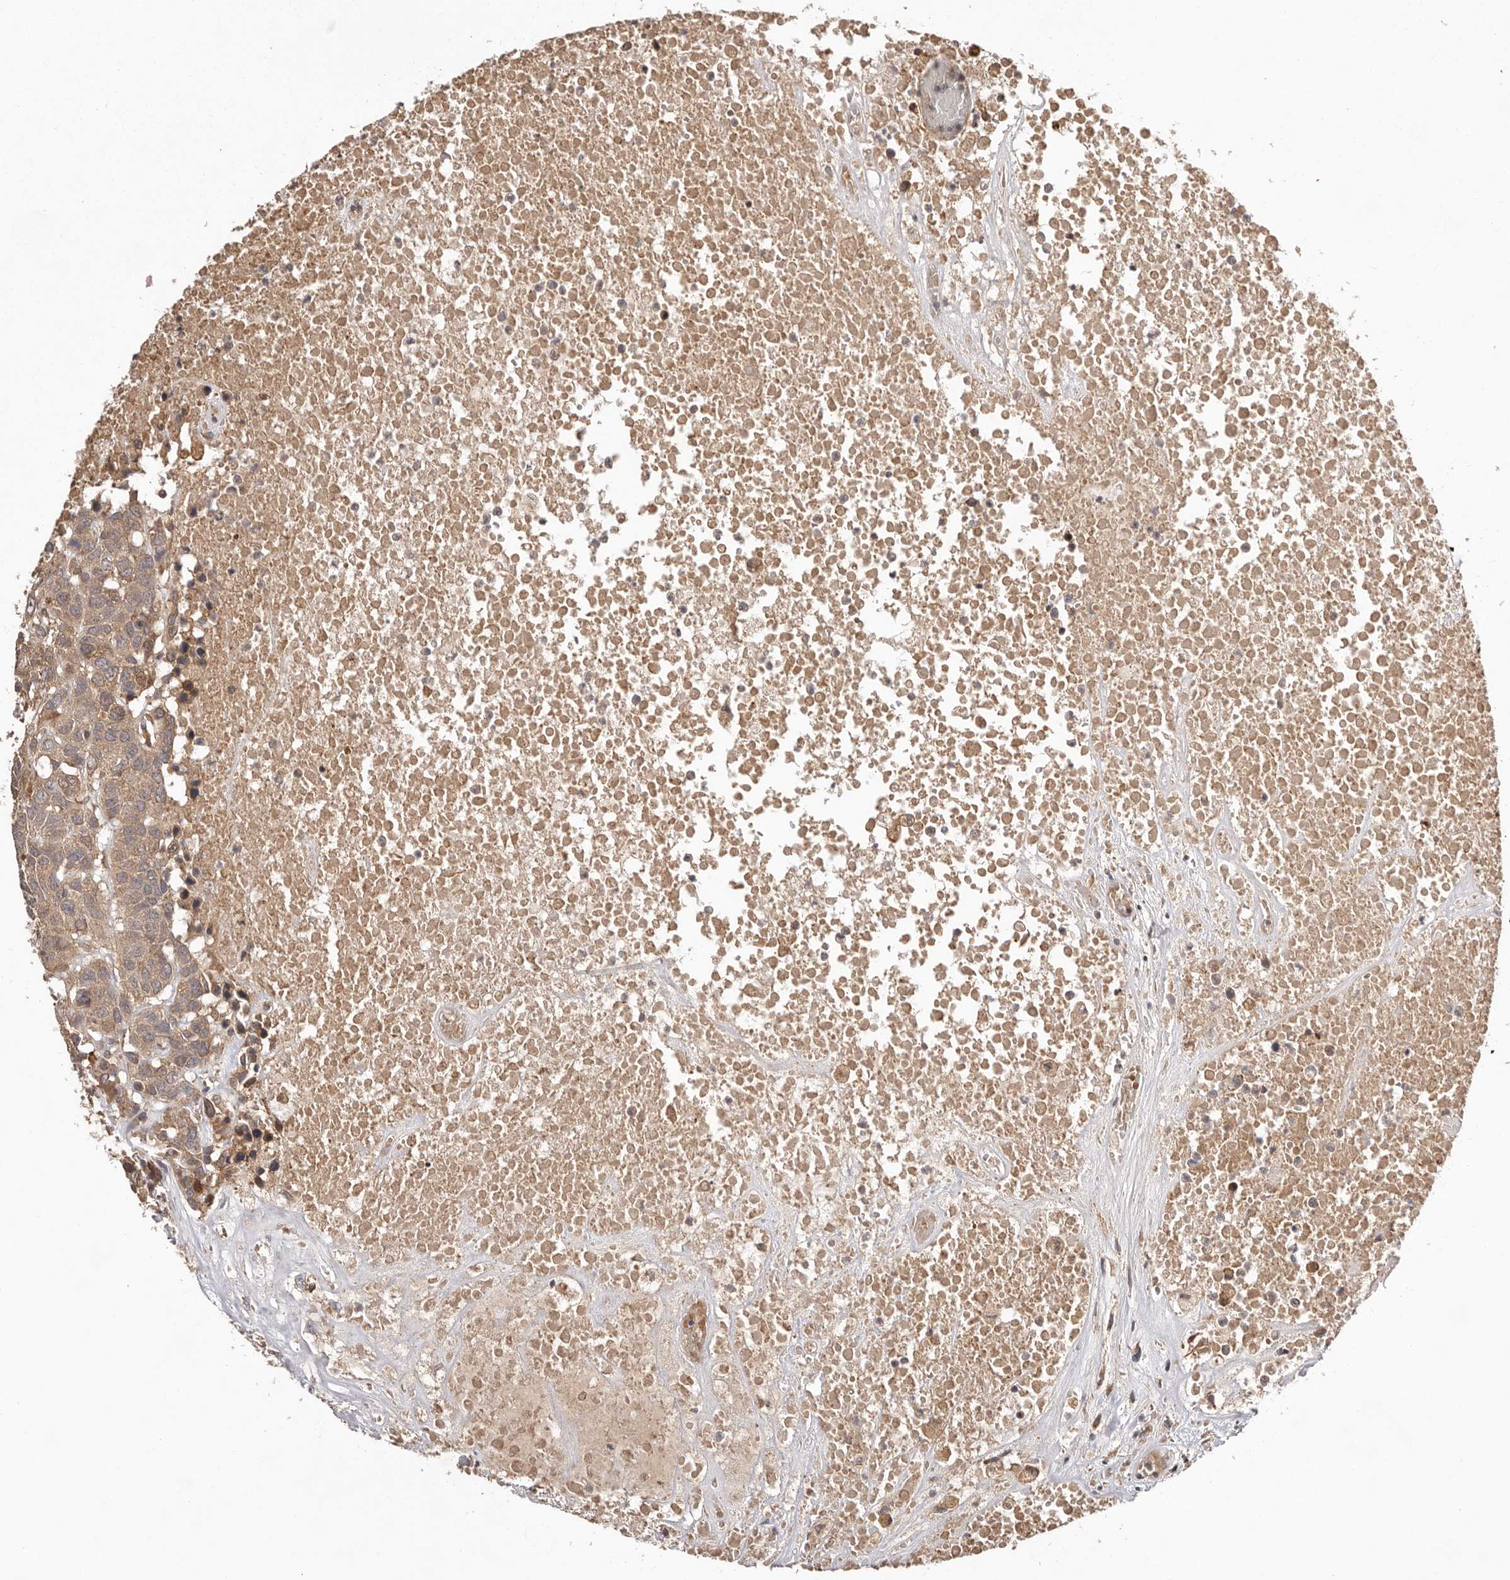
{"staining": {"intensity": "weak", "quantity": ">75%", "location": "cytoplasmic/membranous"}, "tissue": "head and neck cancer", "cell_type": "Tumor cells", "image_type": "cancer", "snomed": [{"axis": "morphology", "description": "Squamous cell carcinoma, NOS"}, {"axis": "topography", "description": "Head-Neck"}], "caption": "A brown stain highlights weak cytoplasmic/membranous expression of a protein in human head and neck cancer (squamous cell carcinoma) tumor cells.", "gene": "UBR2", "patient": {"sex": "male", "age": 66}}